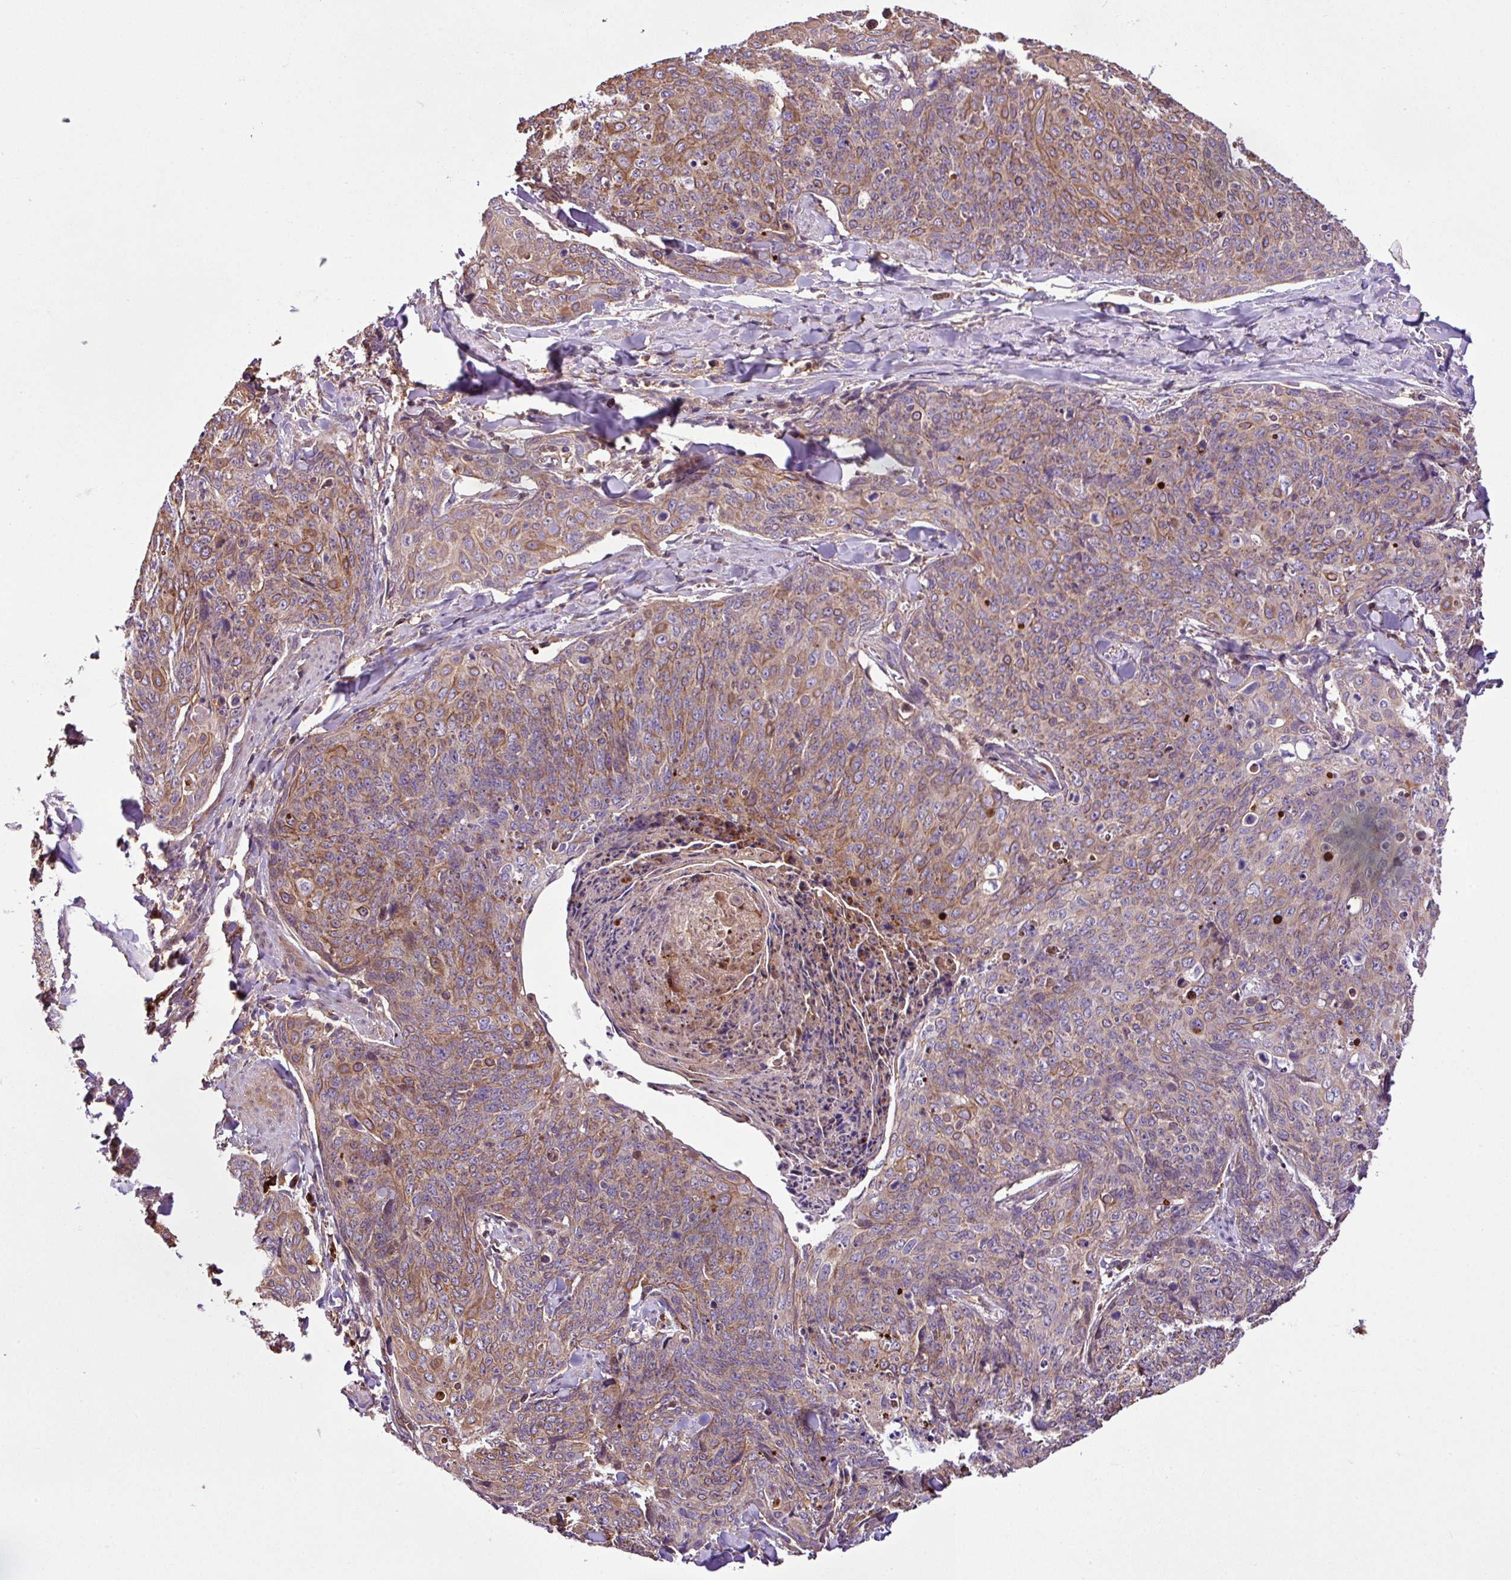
{"staining": {"intensity": "moderate", "quantity": "25%-75%", "location": "cytoplasmic/membranous"}, "tissue": "skin cancer", "cell_type": "Tumor cells", "image_type": "cancer", "snomed": [{"axis": "morphology", "description": "Squamous cell carcinoma, NOS"}, {"axis": "topography", "description": "Skin"}, {"axis": "topography", "description": "Vulva"}], "caption": "A brown stain labels moderate cytoplasmic/membranous staining of a protein in squamous cell carcinoma (skin) tumor cells.", "gene": "ZNF266", "patient": {"sex": "female", "age": 85}}